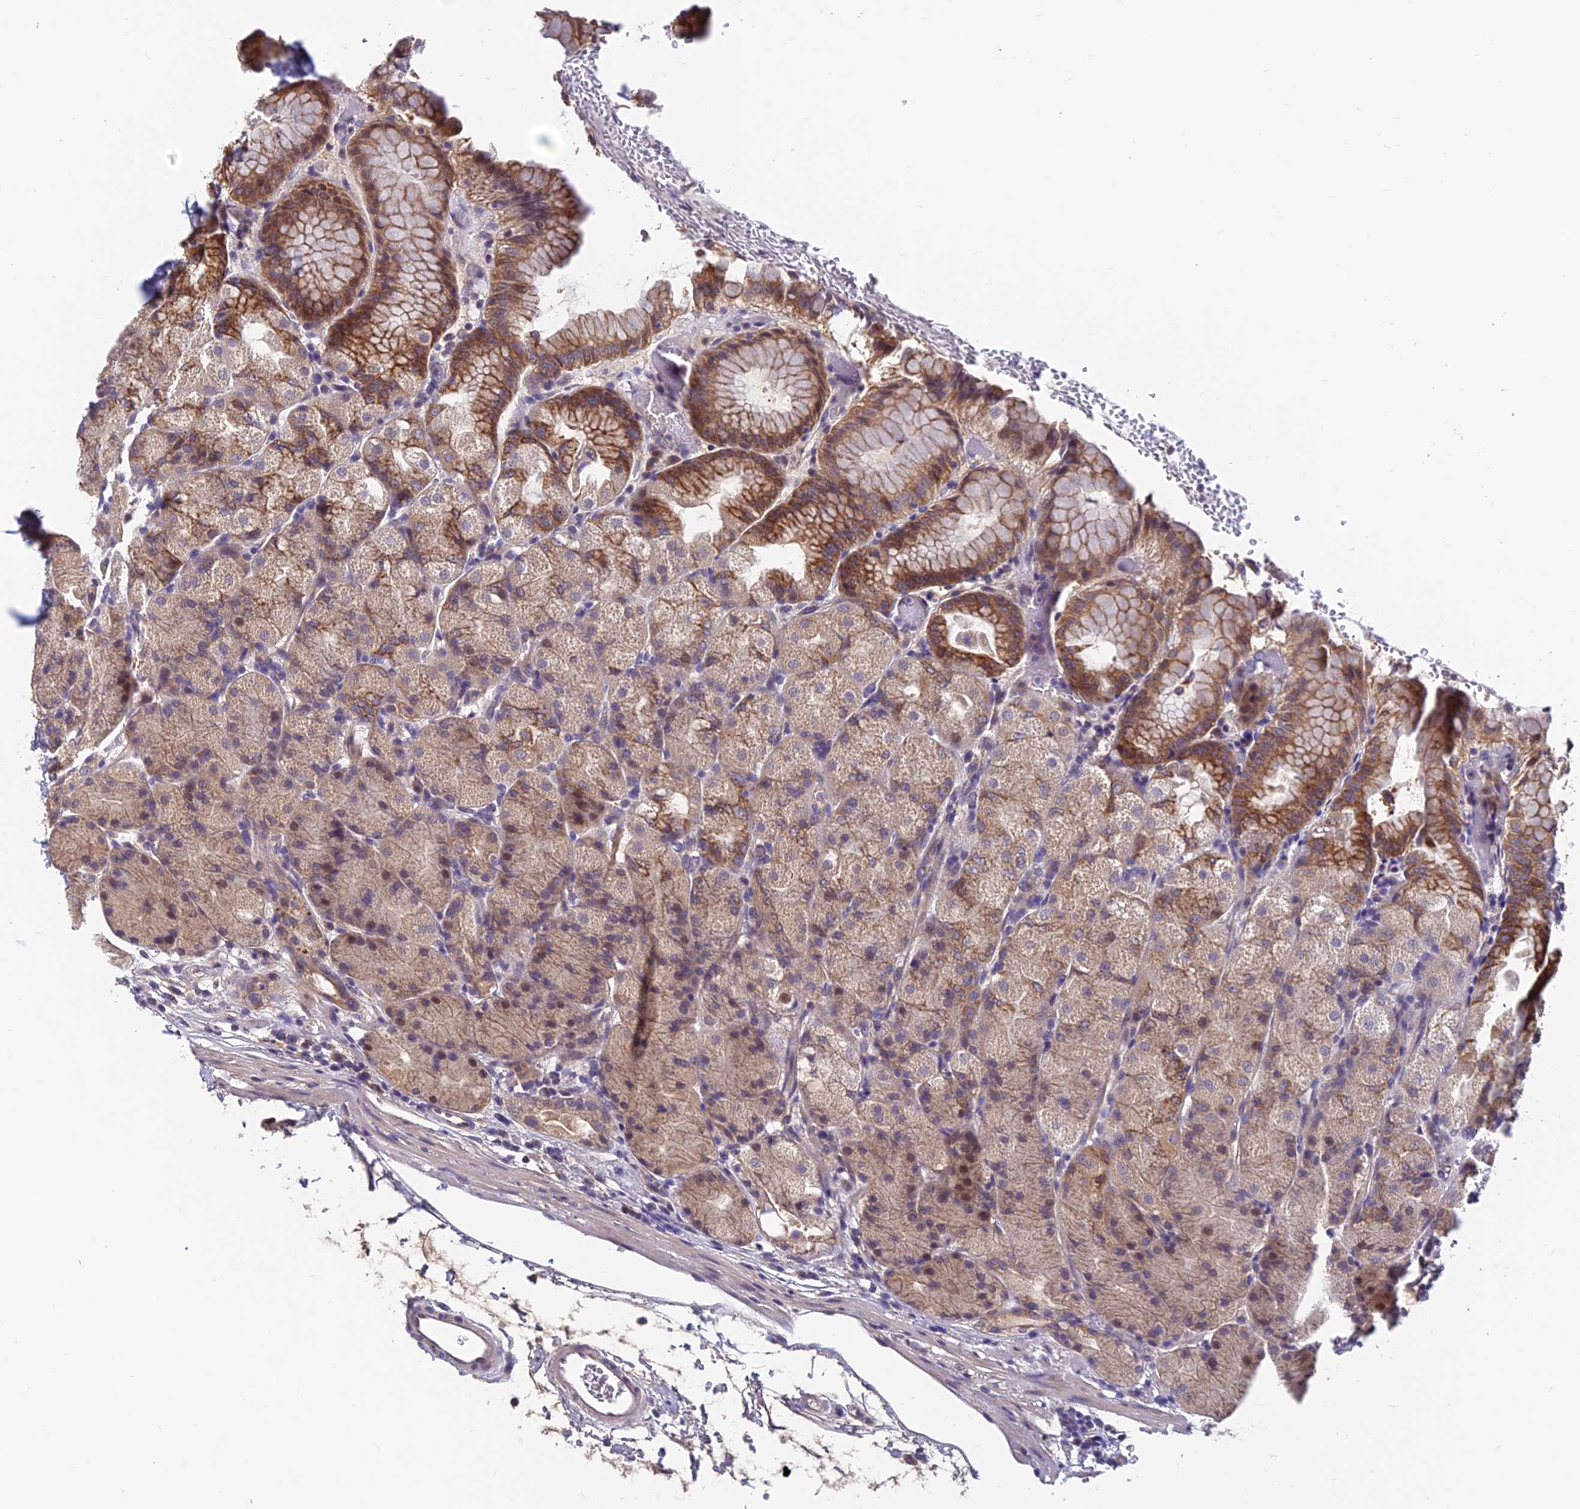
{"staining": {"intensity": "moderate", "quantity": ">75%", "location": "cytoplasmic/membranous"}, "tissue": "stomach", "cell_type": "Glandular cells", "image_type": "normal", "snomed": [{"axis": "morphology", "description": "Normal tissue, NOS"}, {"axis": "topography", "description": "Stomach, upper"}, {"axis": "topography", "description": "Stomach, lower"}], "caption": "Glandular cells reveal moderate cytoplasmic/membranous expression in about >75% of cells in normal stomach.", "gene": "HECA", "patient": {"sex": "male", "age": 62}}